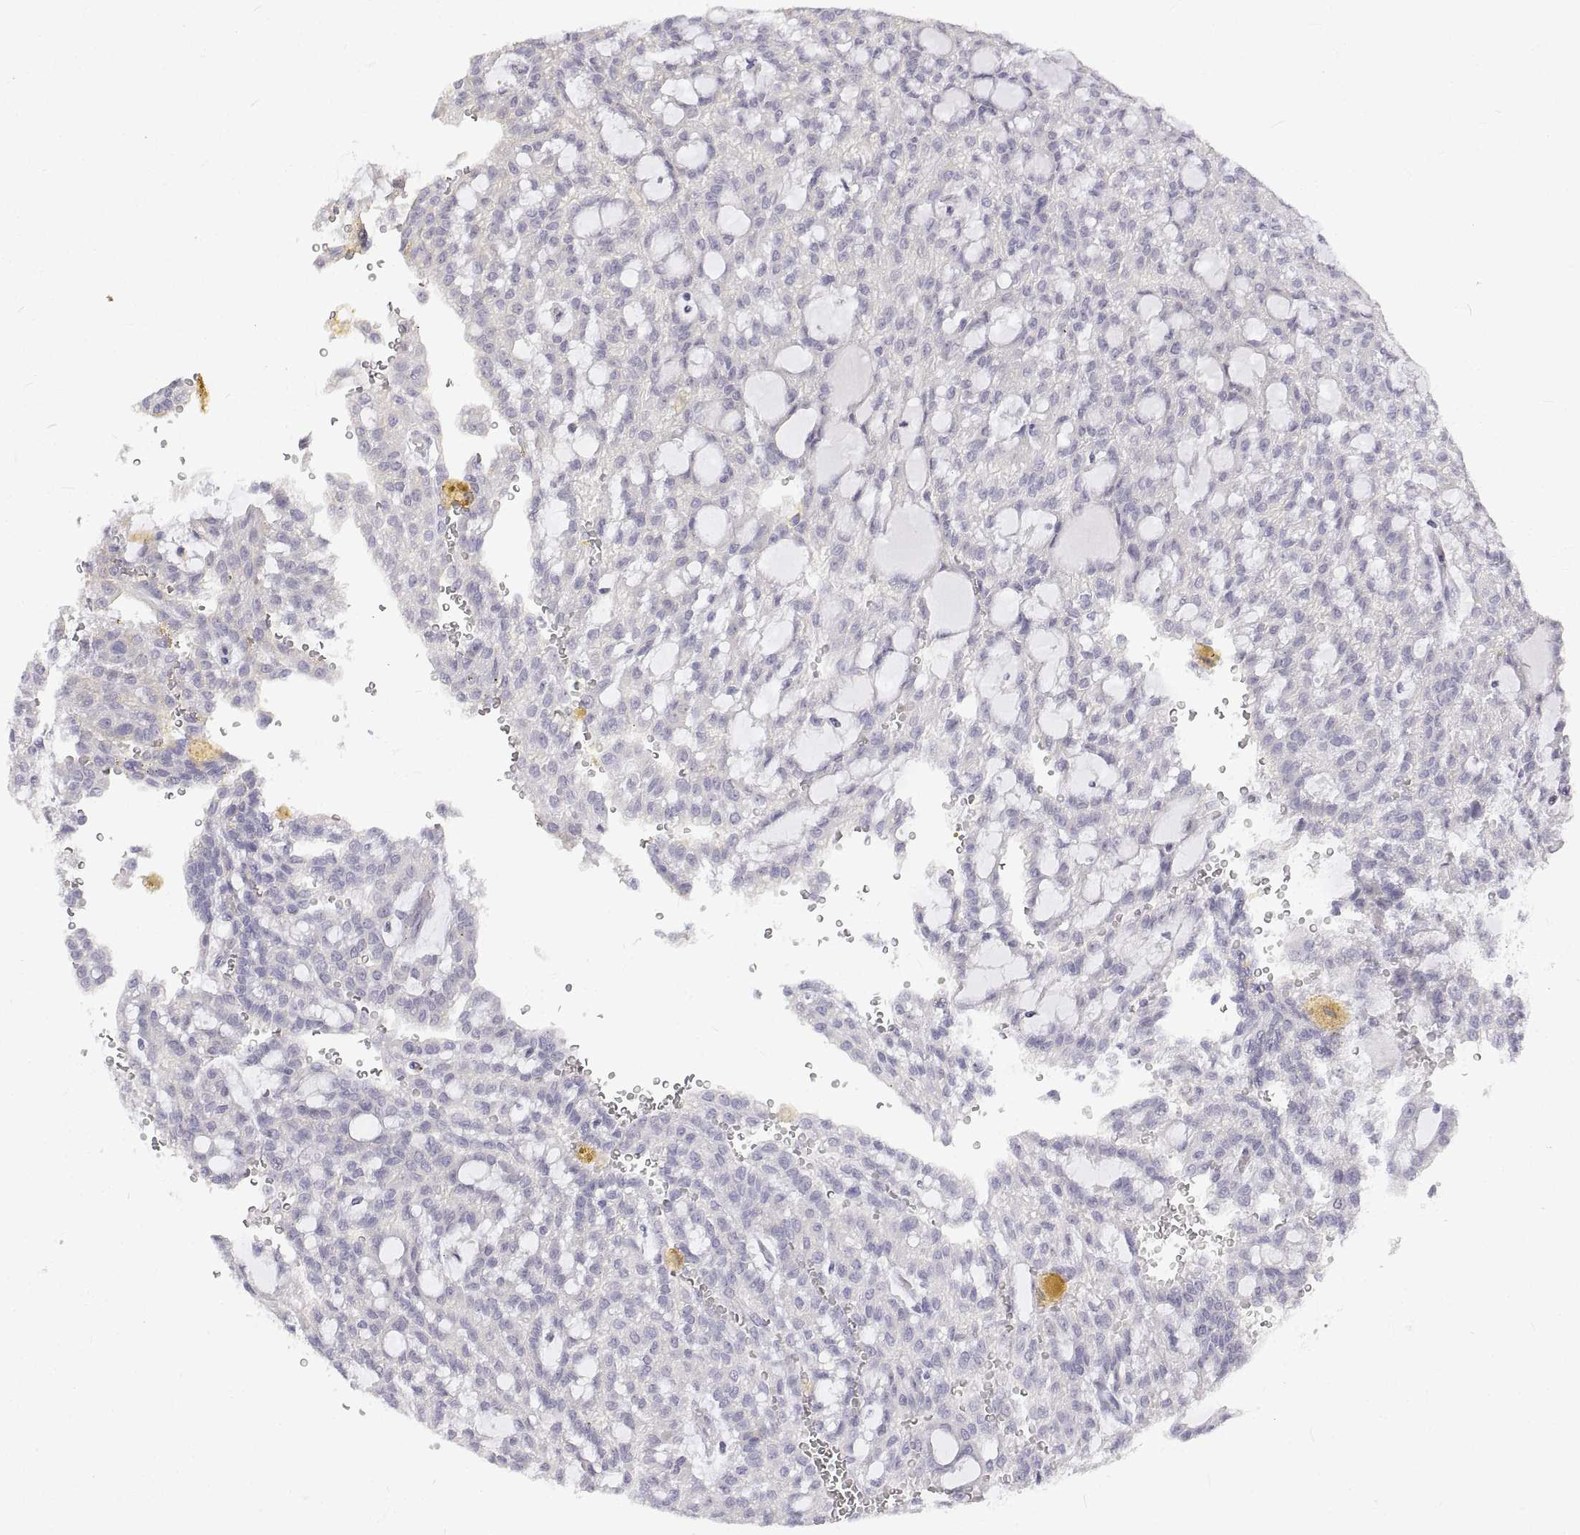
{"staining": {"intensity": "negative", "quantity": "none", "location": "none"}, "tissue": "renal cancer", "cell_type": "Tumor cells", "image_type": "cancer", "snomed": [{"axis": "morphology", "description": "Adenocarcinoma, NOS"}, {"axis": "topography", "description": "Kidney"}], "caption": "Renal cancer (adenocarcinoma) was stained to show a protein in brown. There is no significant staining in tumor cells. (Stains: DAB immunohistochemistry (IHC) with hematoxylin counter stain, Microscopy: brightfield microscopy at high magnification).", "gene": "ANO2", "patient": {"sex": "male", "age": 63}}